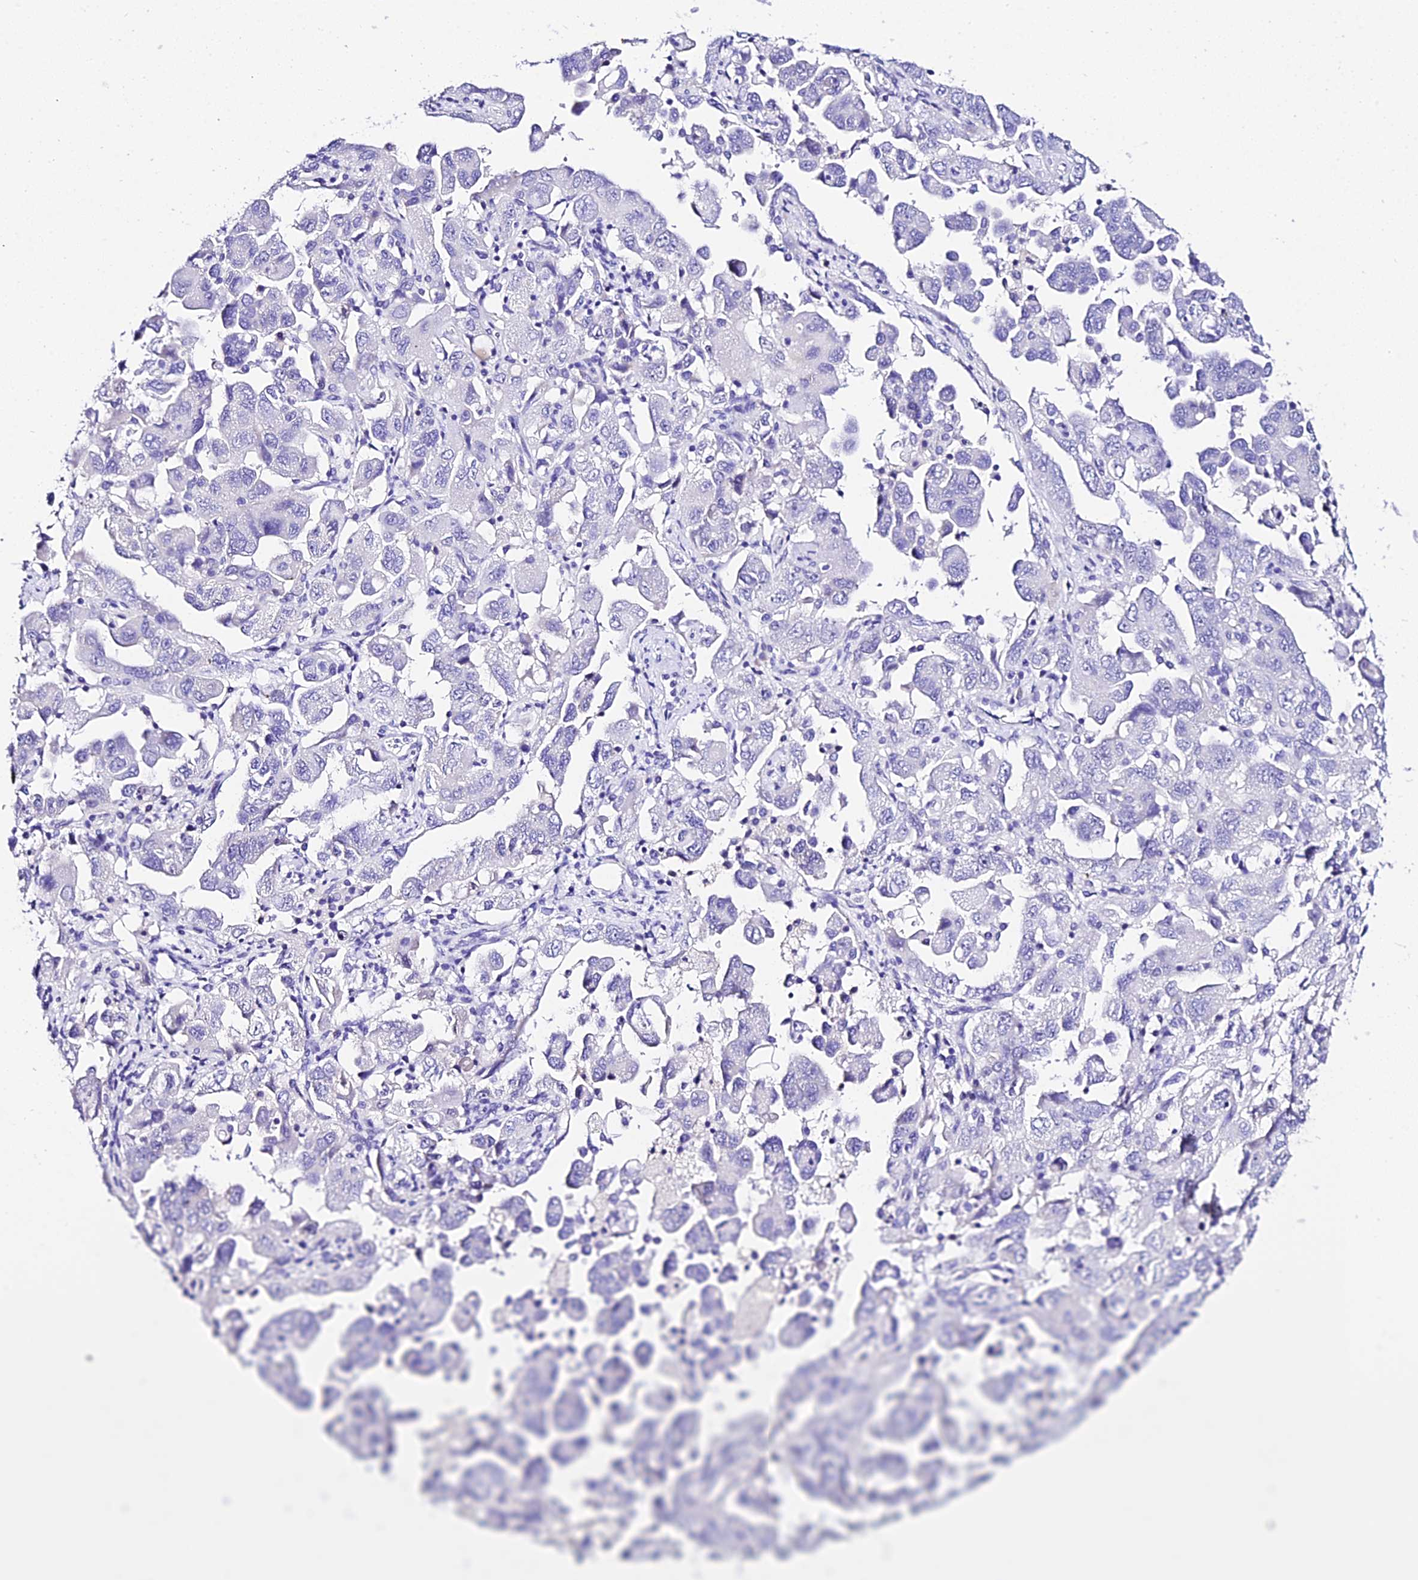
{"staining": {"intensity": "negative", "quantity": "none", "location": "none"}, "tissue": "ovarian cancer", "cell_type": "Tumor cells", "image_type": "cancer", "snomed": [{"axis": "morphology", "description": "Carcinoma, NOS"}, {"axis": "morphology", "description": "Cystadenocarcinoma, serous, NOS"}, {"axis": "topography", "description": "Ovary"}], "caption": "Human serous cystadenocarcinoma (ovarian) stained for a protein using IHC demonstrates no positivity in tumor cells.", "gene": "DEFB106A", "patient": {"sex": "female", "age": 69}}